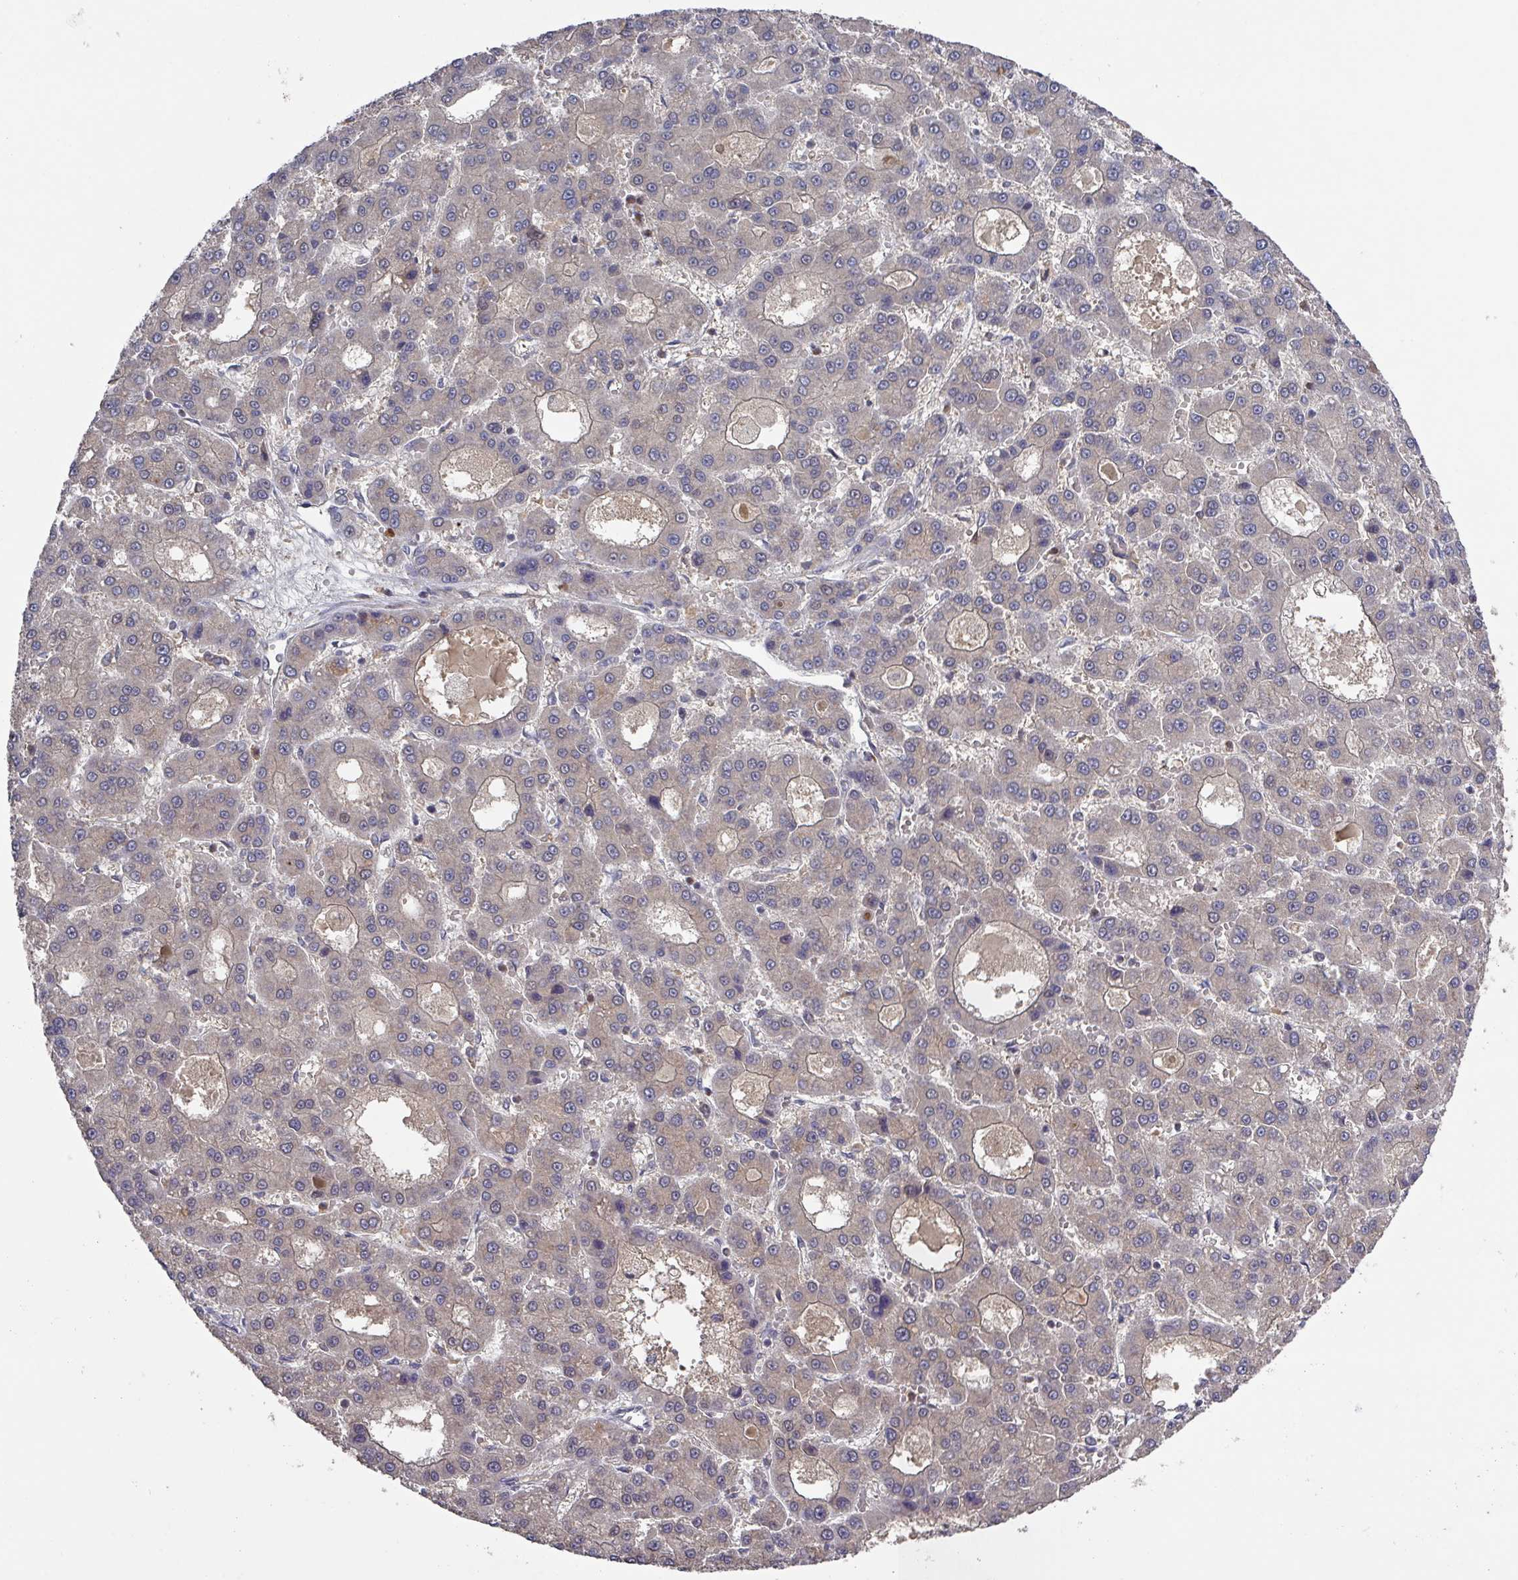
{"staining": {"intensity": "negative", "quantity": "none", "location": "none"}, "tissue": "liver cancer", "cell_type": "Tumor cells", "image_type": "cancer", "snomed": [{"axis": "morphology", "description": "Carcinoma, Hepatocellular, NOS"}, {"axis": "topography", "description": "Liver"}], "caption": "IHC photomicrograph of neoplastic tissue: liver hepatocellular carcinoma stained with DAB (3,3'-diaminobenzidine) reveals no significant protein expression in tumor cells.", "gene": "PRRX1", "patient": {"sex": "male", "age": 70}}